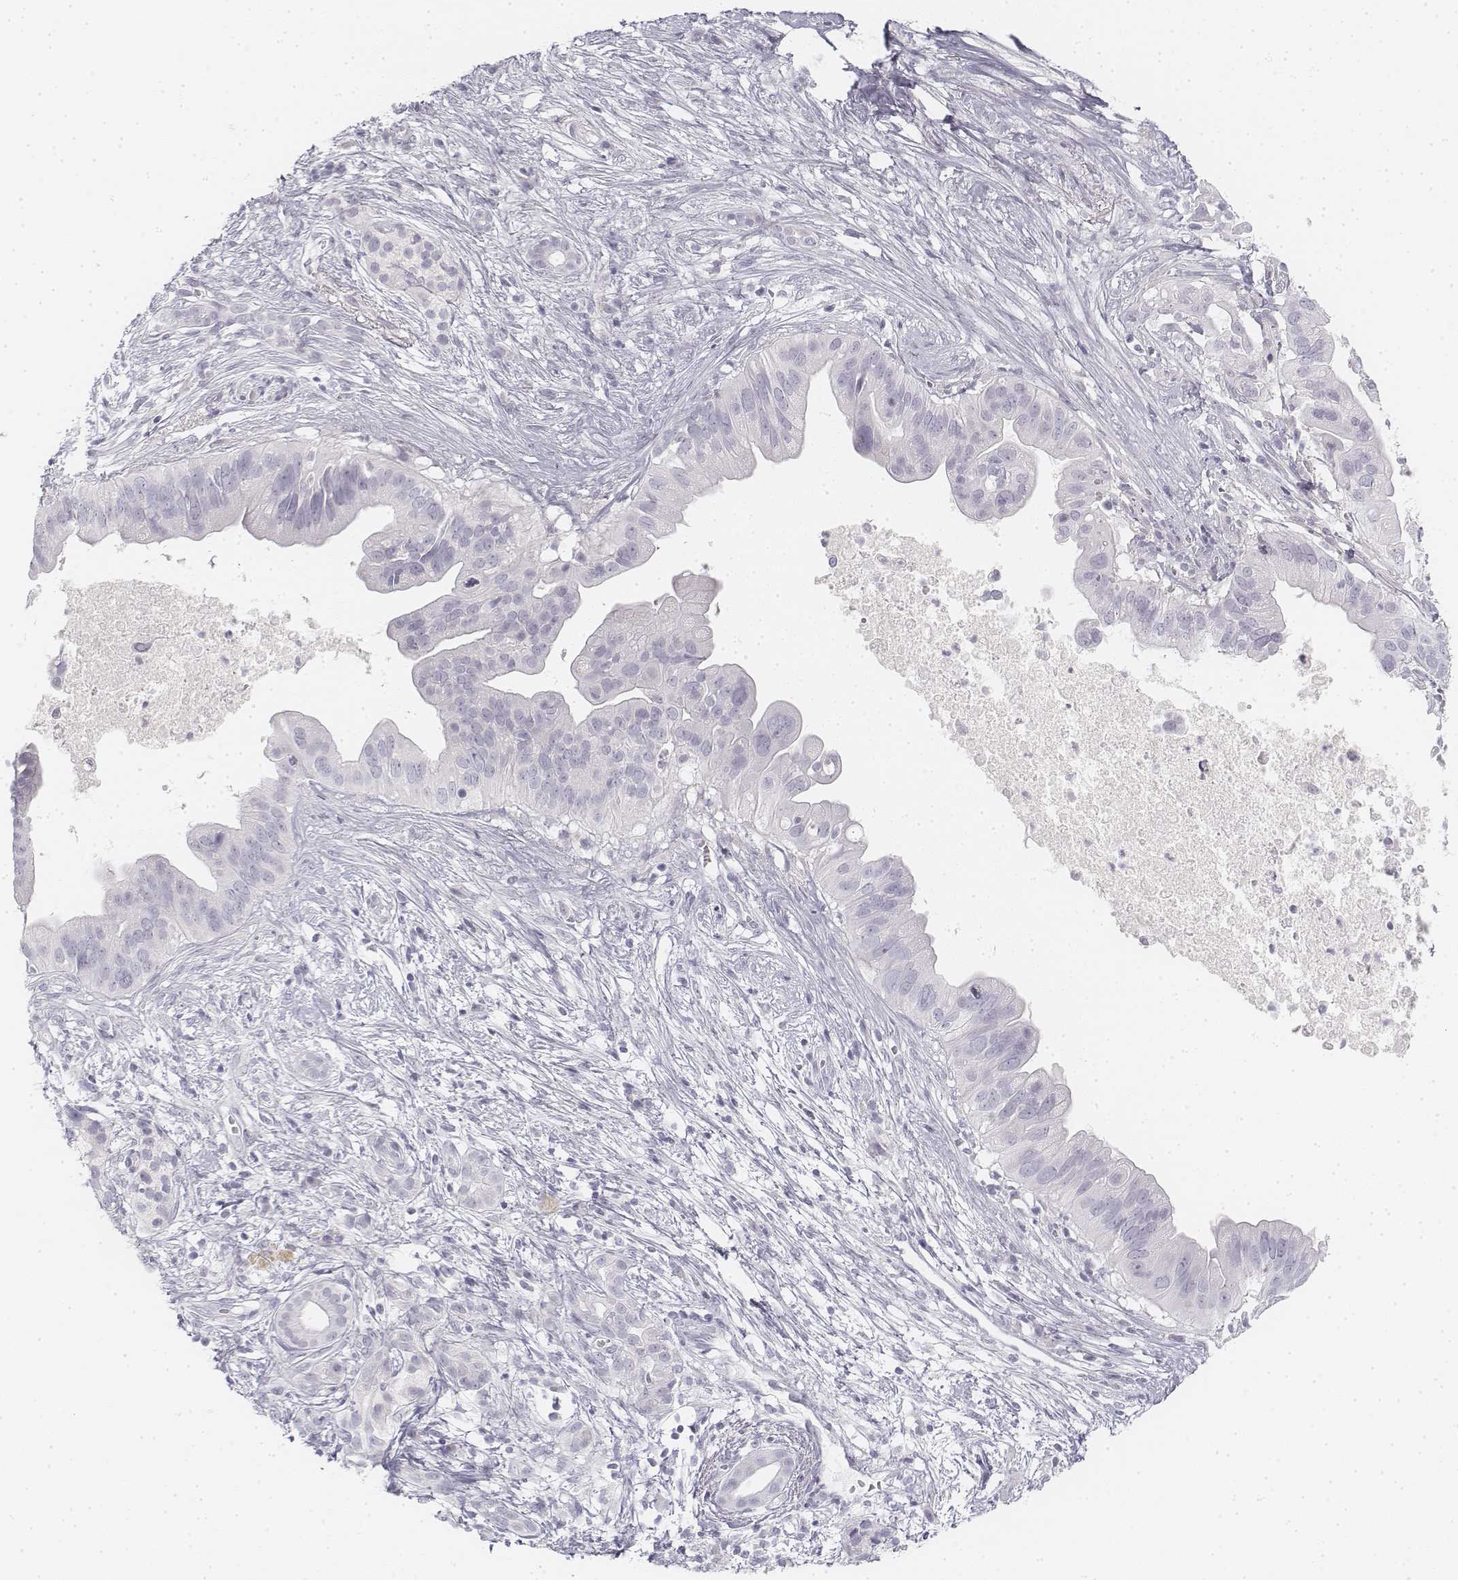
{"staining": {"intensity": "negative", "quantity": "none", "location": "none"}, "tissue": "pancreatic cancer", "cell_type": "Tumor cells", "image_type": "cancer", "snomed": [{"axis": "morphology", "description": "Adenocarcinoma, NOS"}, {"axis": "topography", "description": "Pancreas"}], "caption": "The image shows no staining of tumor cells in pancreatic adenocarcinoma.", "gene": "KRT25", "patient": {"sex": "male", "age": 61}}